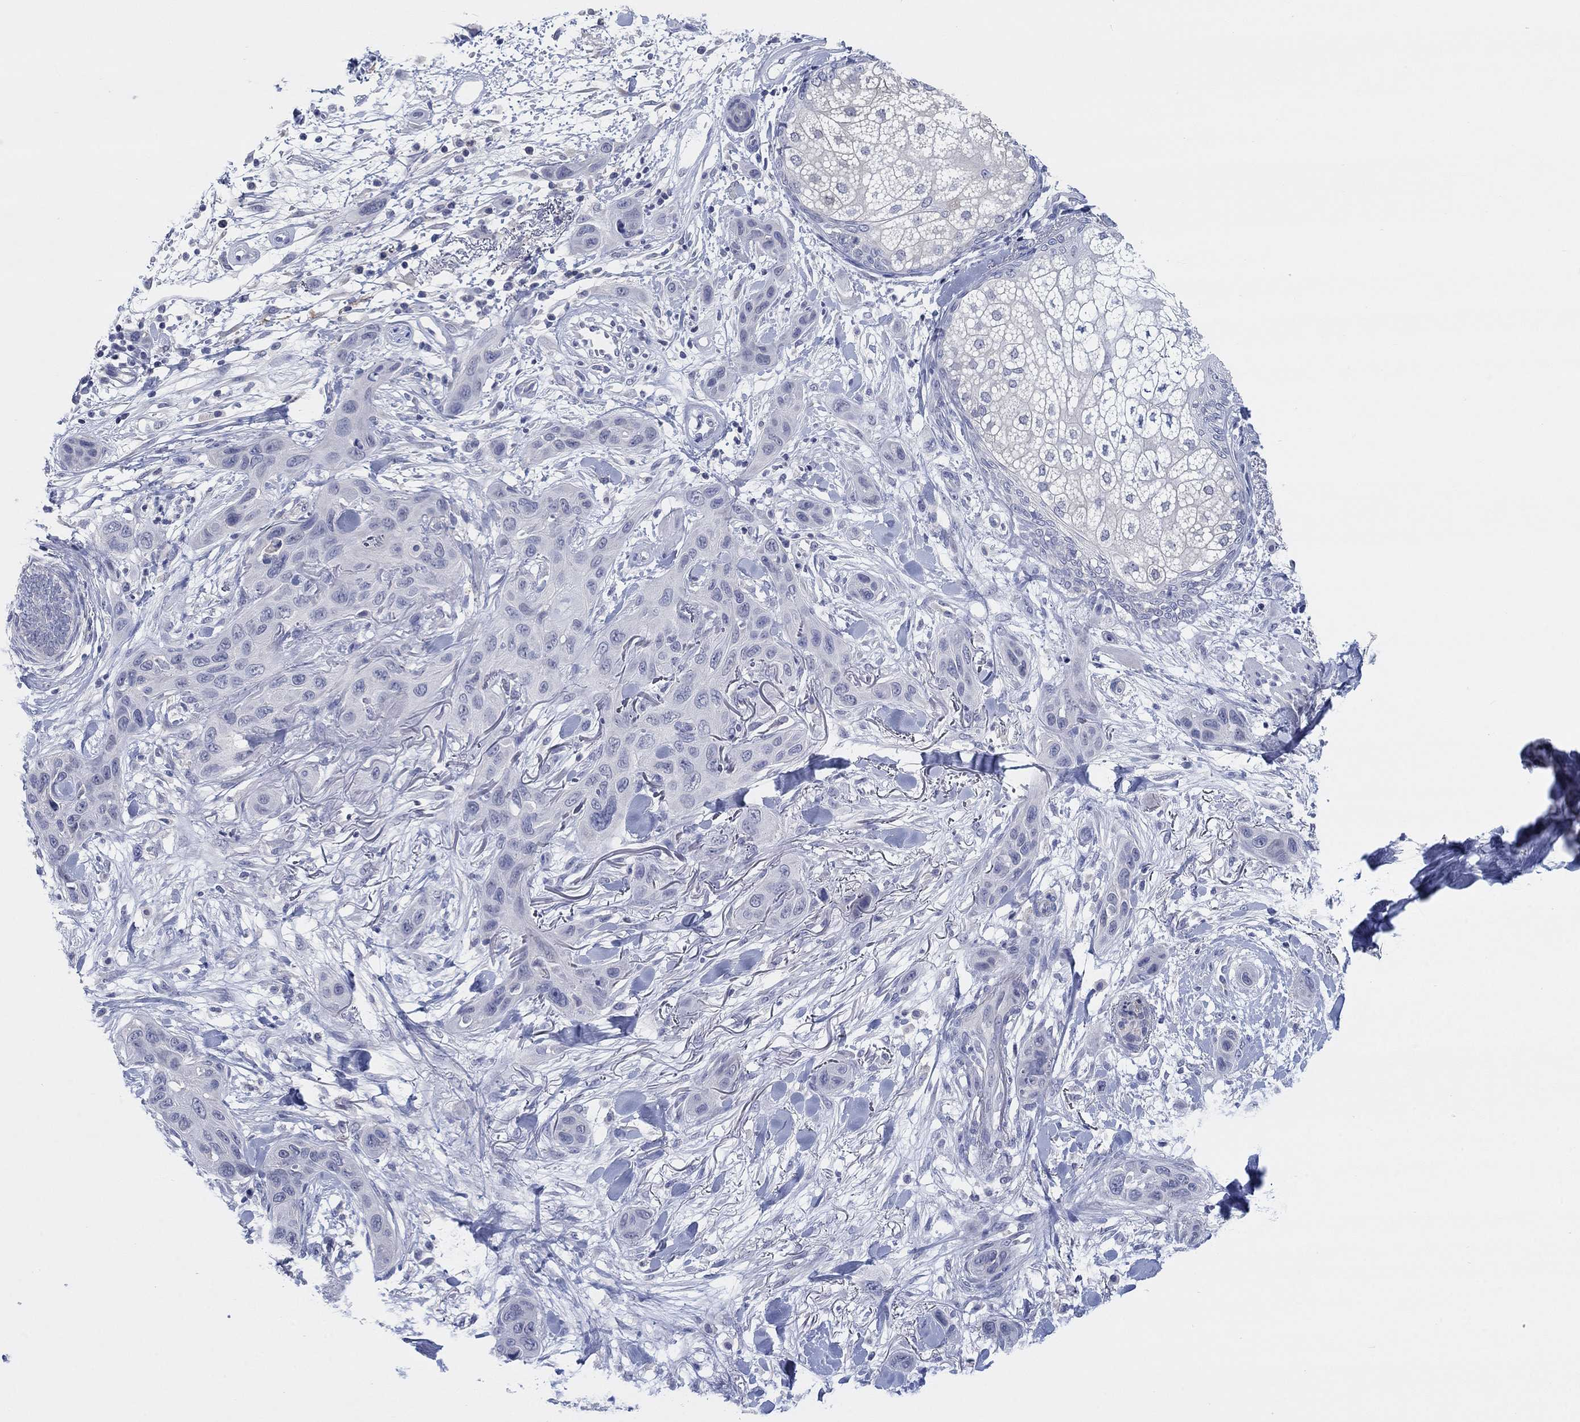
{"staining": {"intensity": "negative", "quantity": "none", "location": "none"}, "tissue": "skin cancer", "cell_type": "Tumor cells", "image_type": "cancer", "snomed": [{"axis": "morphology", "description": "Squamous cell carcinoma, NOS"}, {"axis": "topography", "description": "Skin"}], "caption": "Tumor cells are negative for protein expression in human squamous cell carcinoma (skin).", "gene": "FER1L6", "patient": {"sex": "male", "age": 78}}